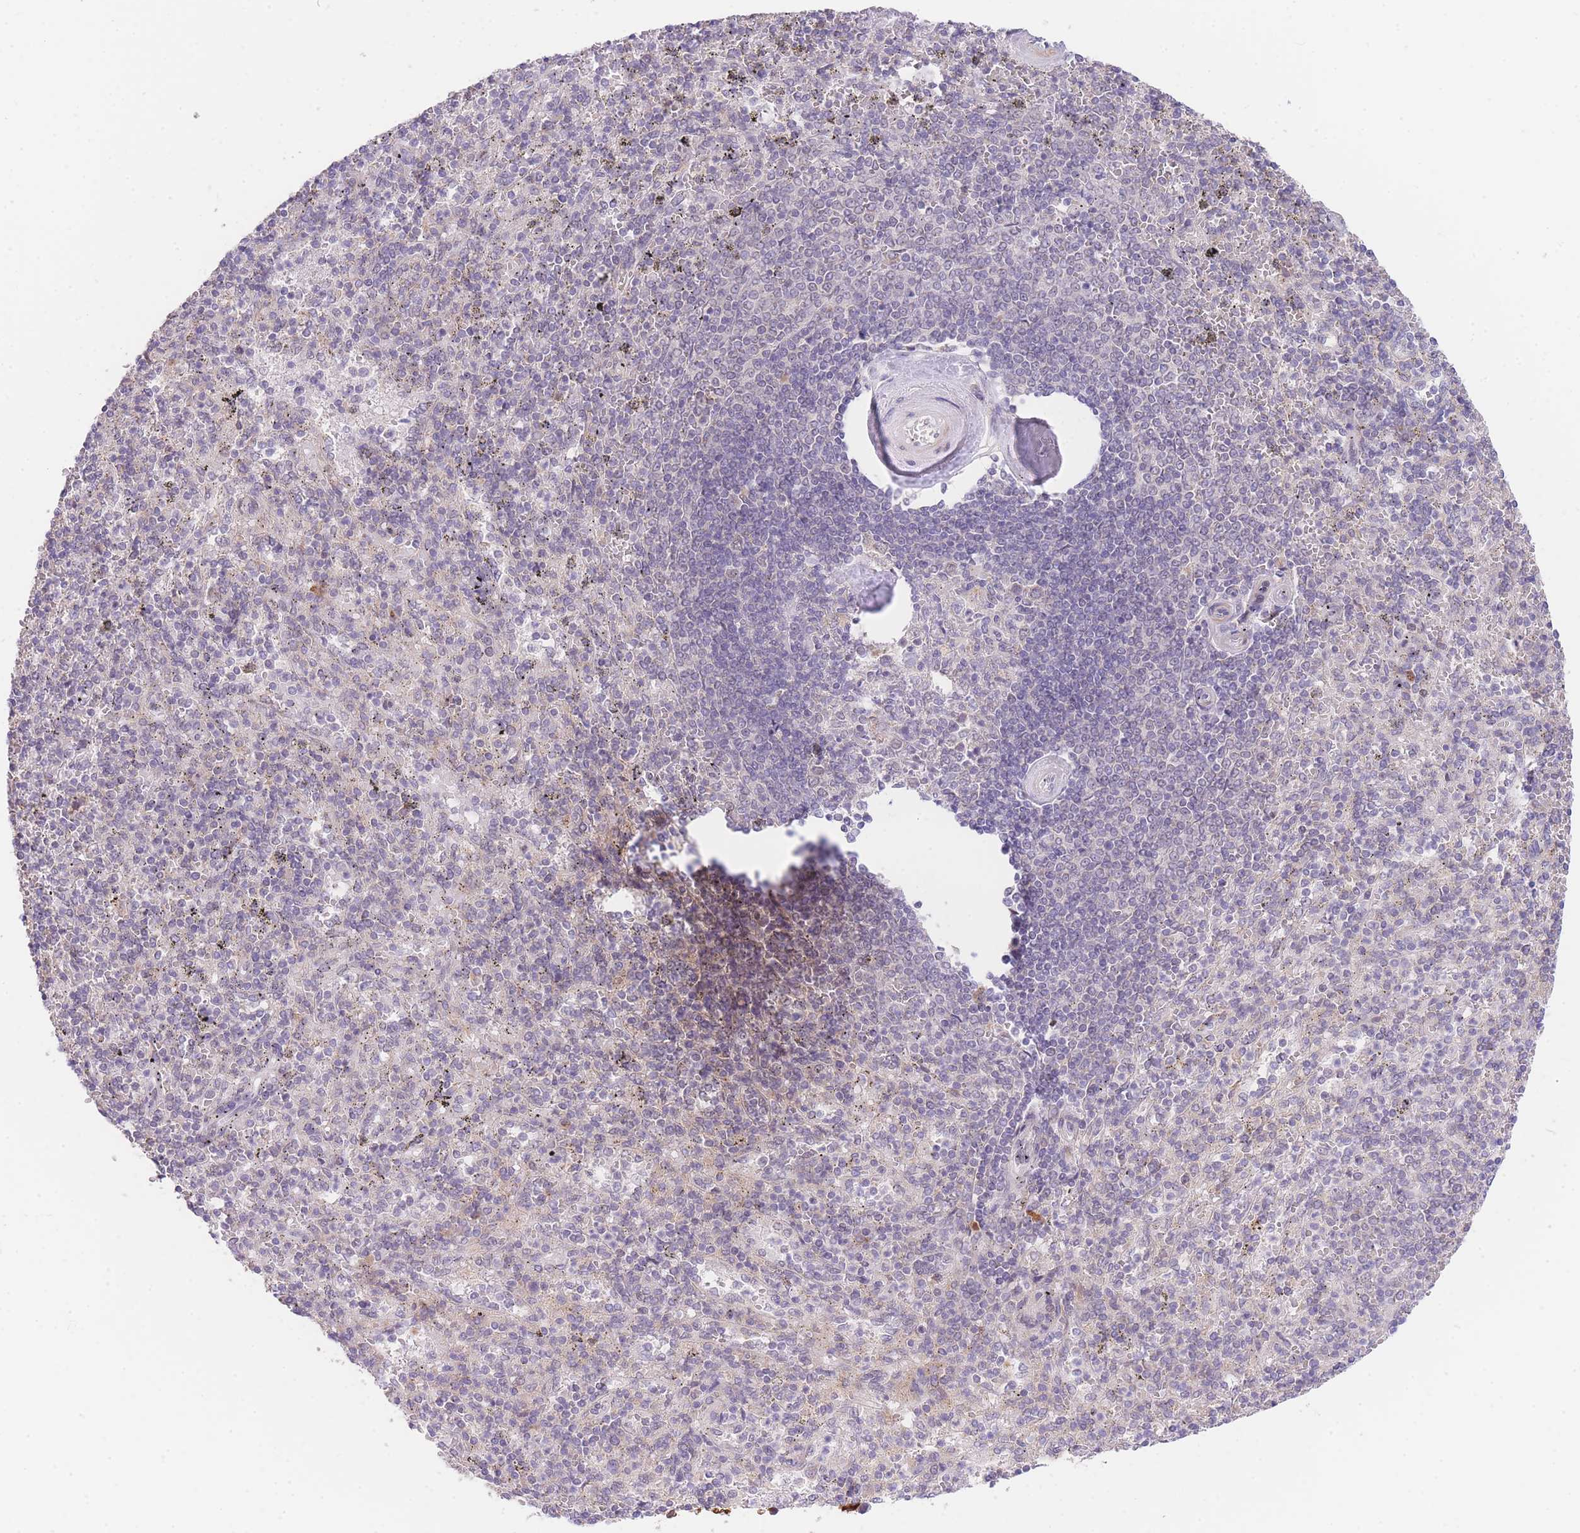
{"staining": {"intensity": "negative", "quantity": "none", "location": "none"}, "tissue": "spleen", "cell_type": "Cells in red pulp", "image_type": "normal", "snomed": [{"axis": "morphology", "description": "Normal tissue, NOS"}, {"axis": "morphology", "description": "Degeneration, NOS"}, {"axis": "topography", "description": "Spleen"}], "caption": "Spleen was stained to show a protein in brown. There is no significant expression in cells in red pulp. (Brightfield microscopy of DAB (3,3'-diaminobenzidine) IHC at high magnification).", "gene": "SLC25A33", "patient": {"sex": "male", "age": 56}}